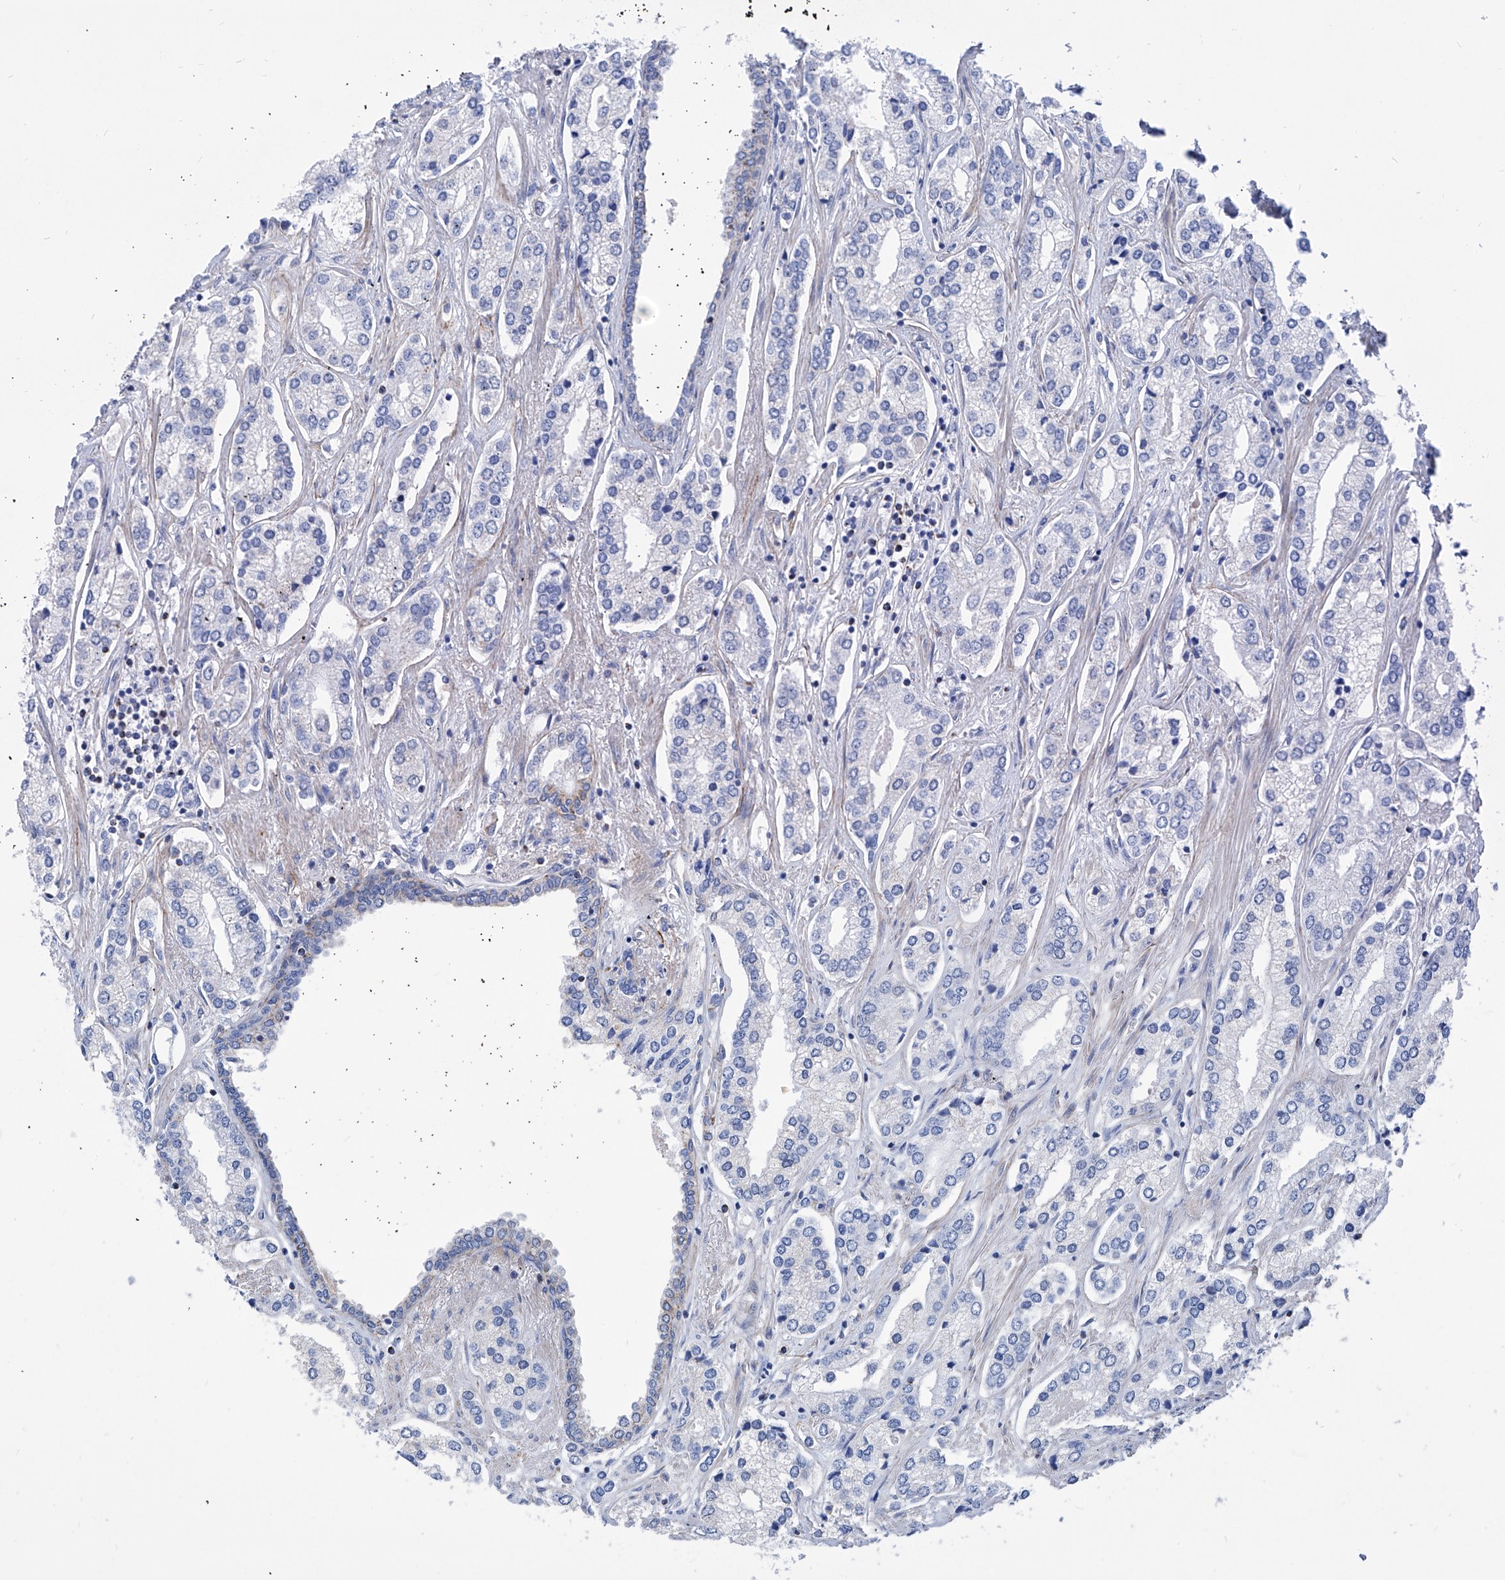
{"staining": {"intensity": "negative", "quantity": "none", "location": "none"}, "tissue": "prostate cancer", "cell_type": "Tumor cells", "image_type": "cancer", "snomed": [{"axis": "morphology", "description": "Adenocarcinoma, High grade"}, {"axis": "topography", "description": "Prostate"}], "caption": "Protein analysis of prostate cancer reveals no significant expression in tumor cells. (DAB (3,3'-diaminobenzidine) immunohistochemistry (IHC) visualized using brightfield microscopy, high magnification).", "gene": "SRBD1", "patient": {"sex": "male", "age": 66}}